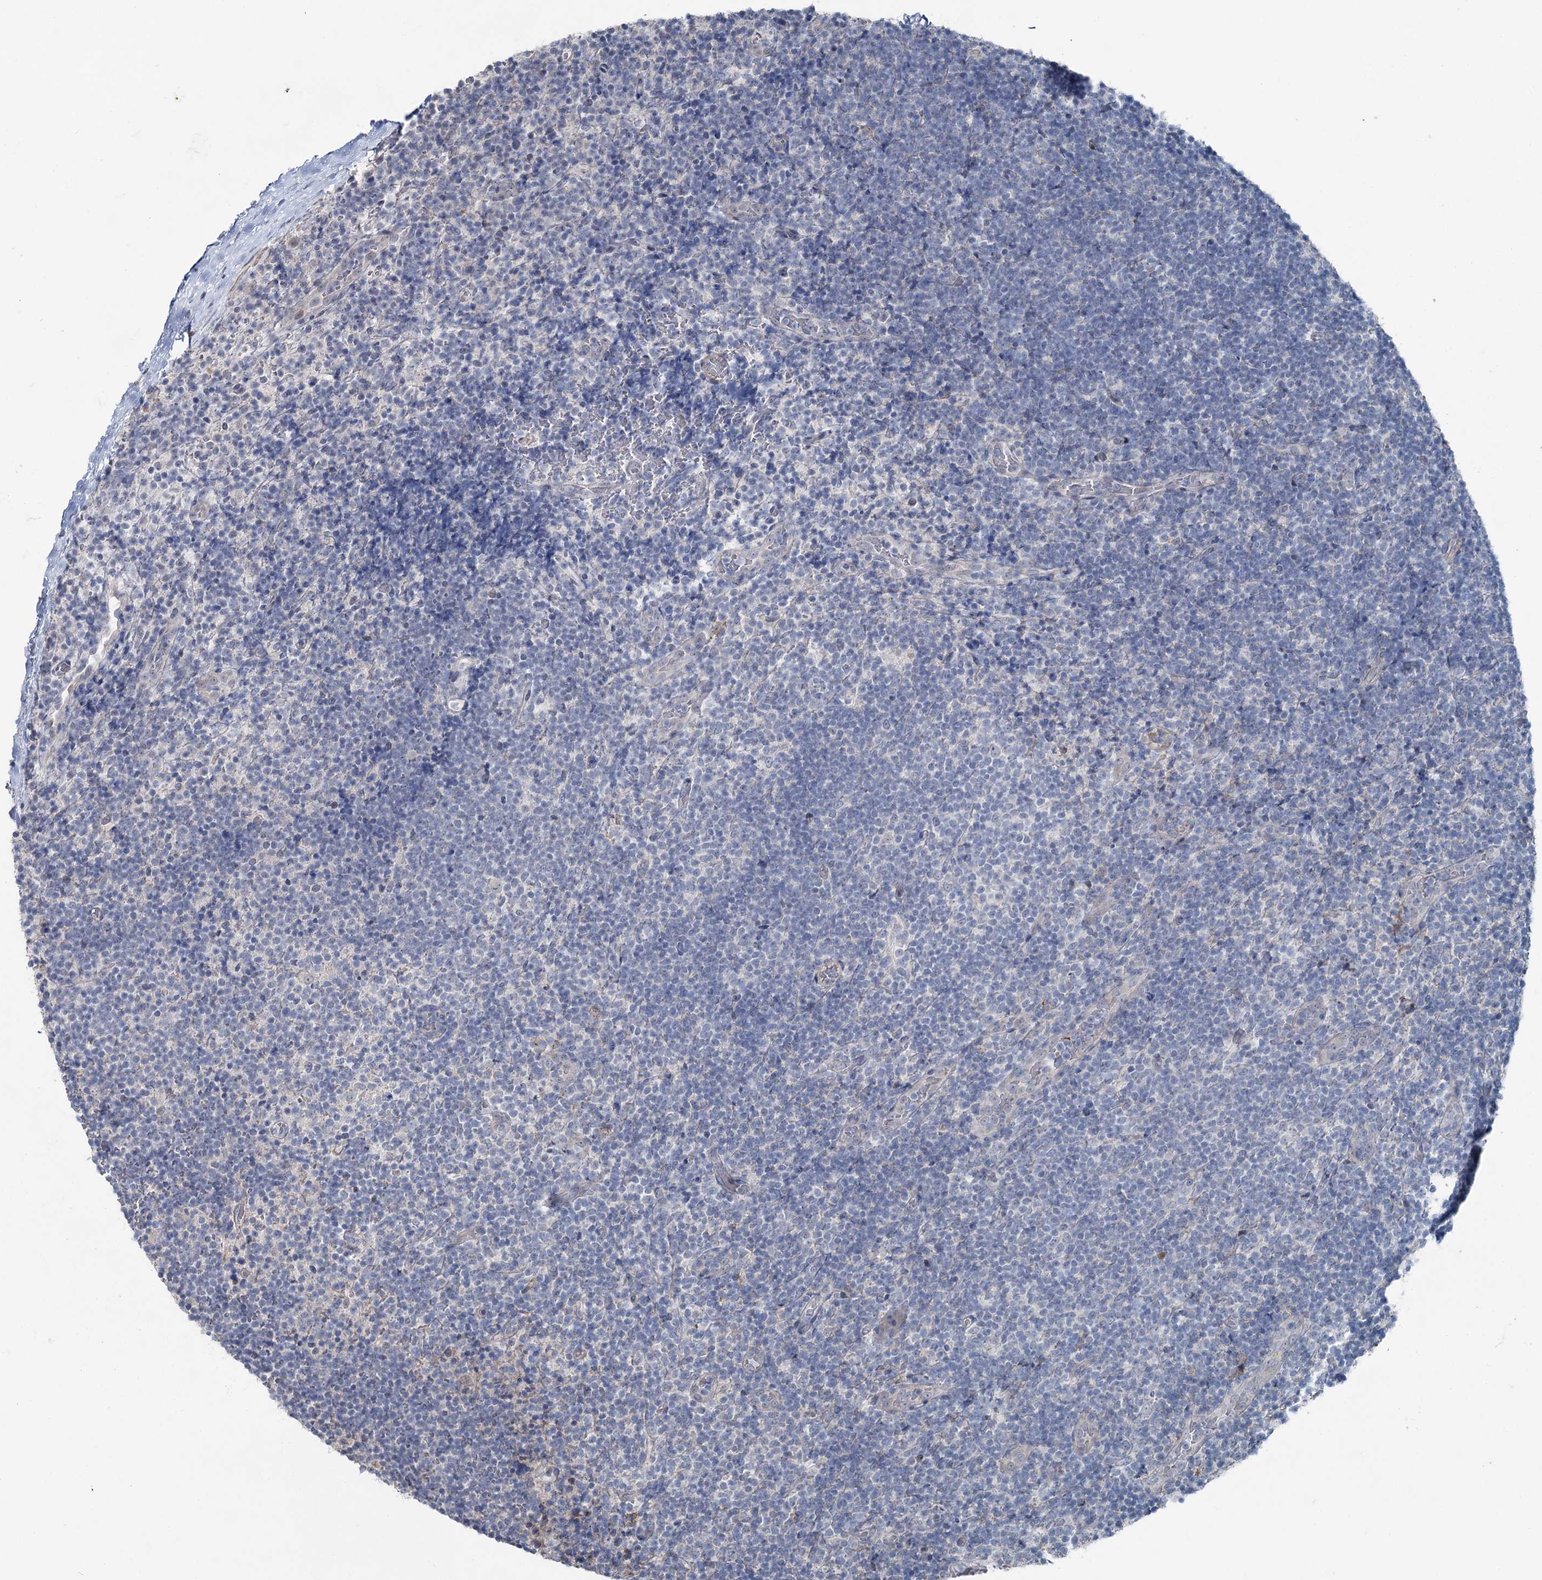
{"staining": {"intensity": "negative", "quantity": "none", "location": "none"}, "tissue": "lymphoma", "cell_type": "Tumor cells", "image_type": "cancer", "snomed": [{"axis": "morphology", "description": "Hodgkin's disease, NOS"}, {"axis": "topography", "description": "Lymph node"}], "caption": "Immunohistochemistry image of neoplastic tissue: lymphoma stained with DAB (3,3'-diaminobenzidine) displays no significant protein positivity in tumor cells.", "gene": "FAM120B", "patient": {"sex": "female", "age": 57}}